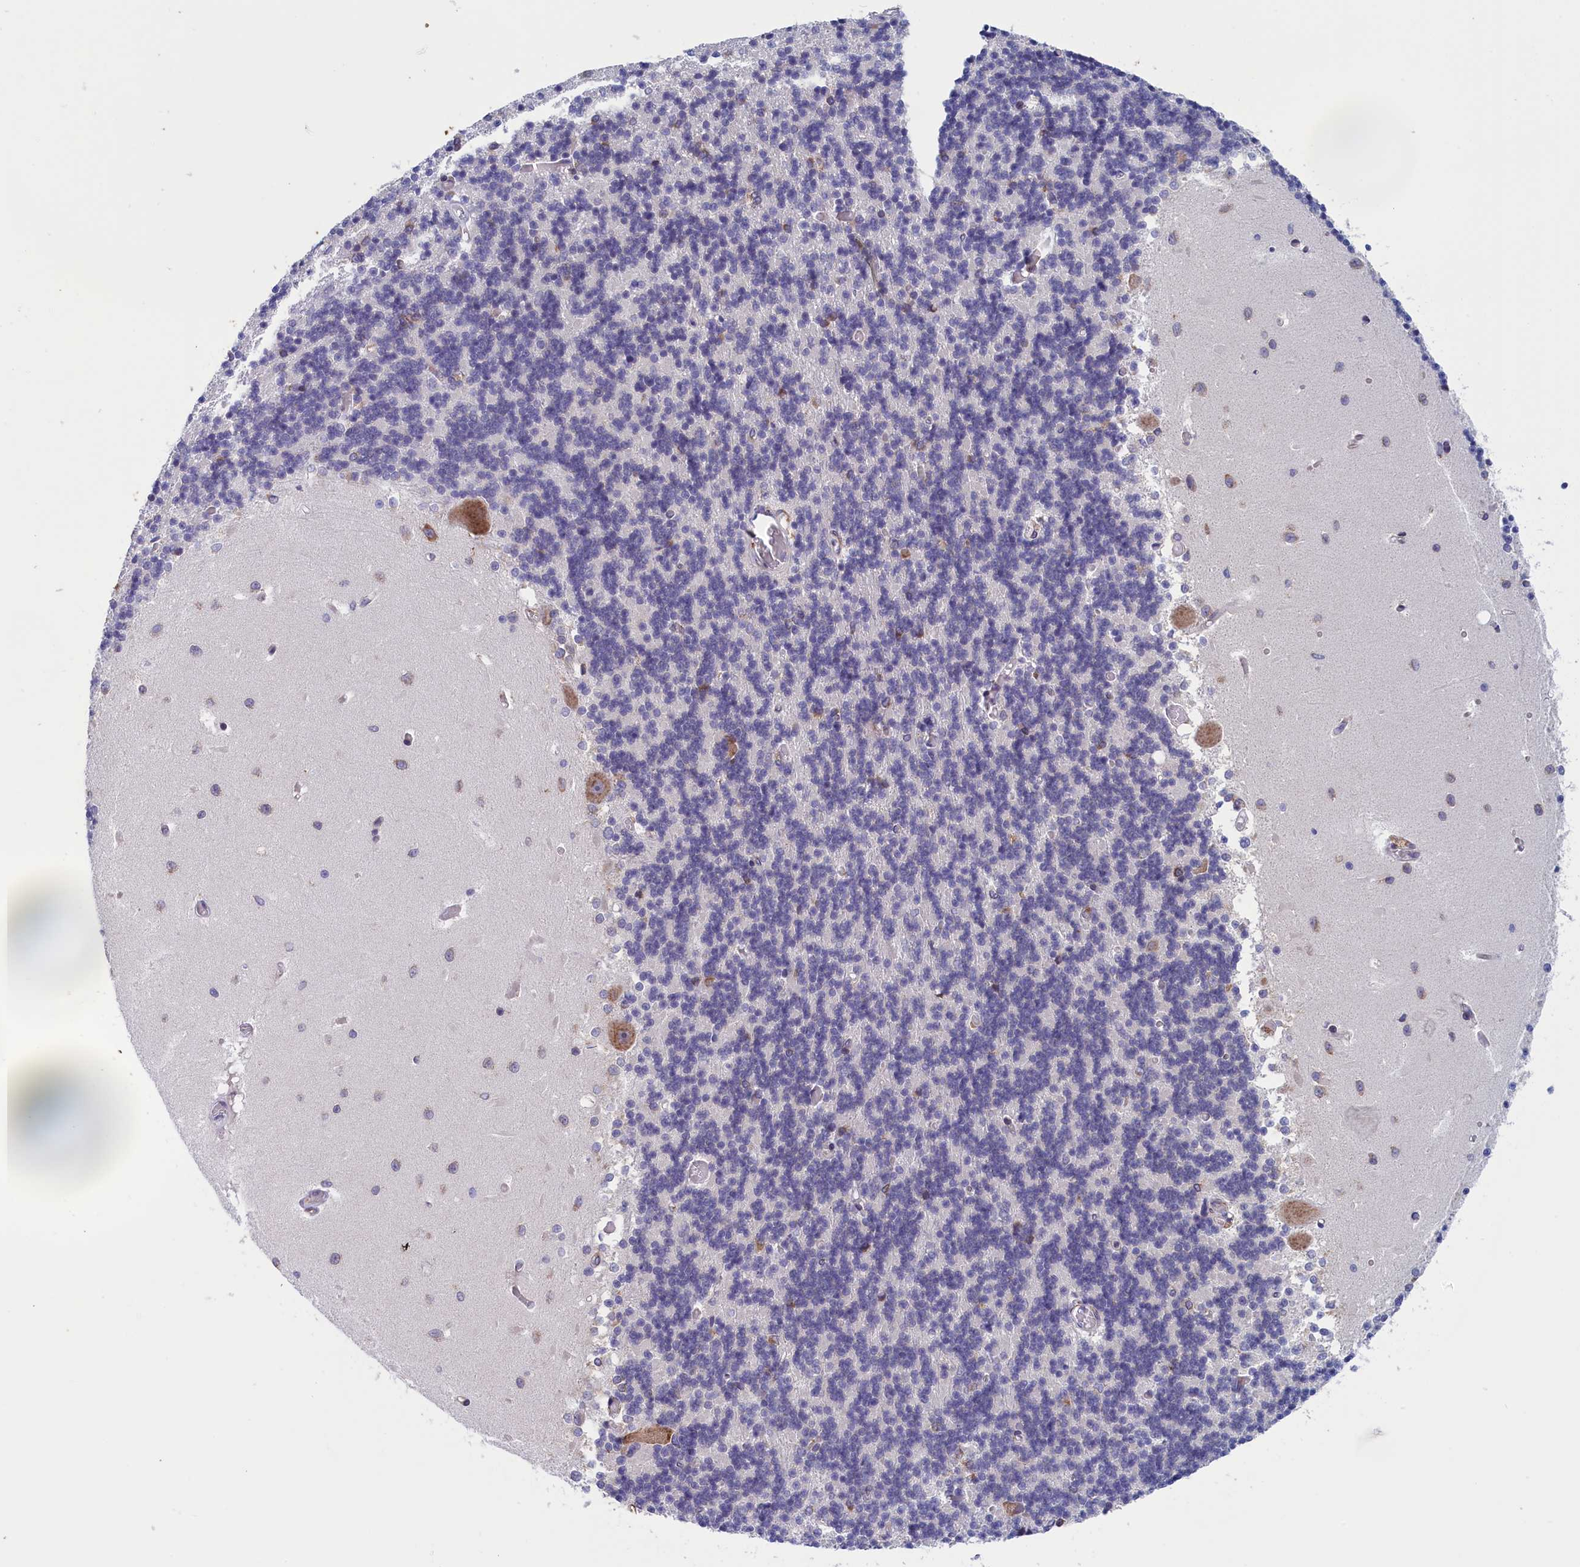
{"staining": {"intensity": "negative", "quantity": "none", "location": "none"}, "tissue": "cerebellum", "cell_type": "Cells in granular layer", "image_type": "normal", "snomed": [{"axis": "morphology", "description": "Normal tissue, NOS"}, {"axis": "topography", "description": "Cerebellum"}], "caption": "An image of cerebellum stained for a protein exhibits no brown staining in cells in granular layer.", "gene": "CCDC68", "patient": {"sex": "male", "age": 37}}